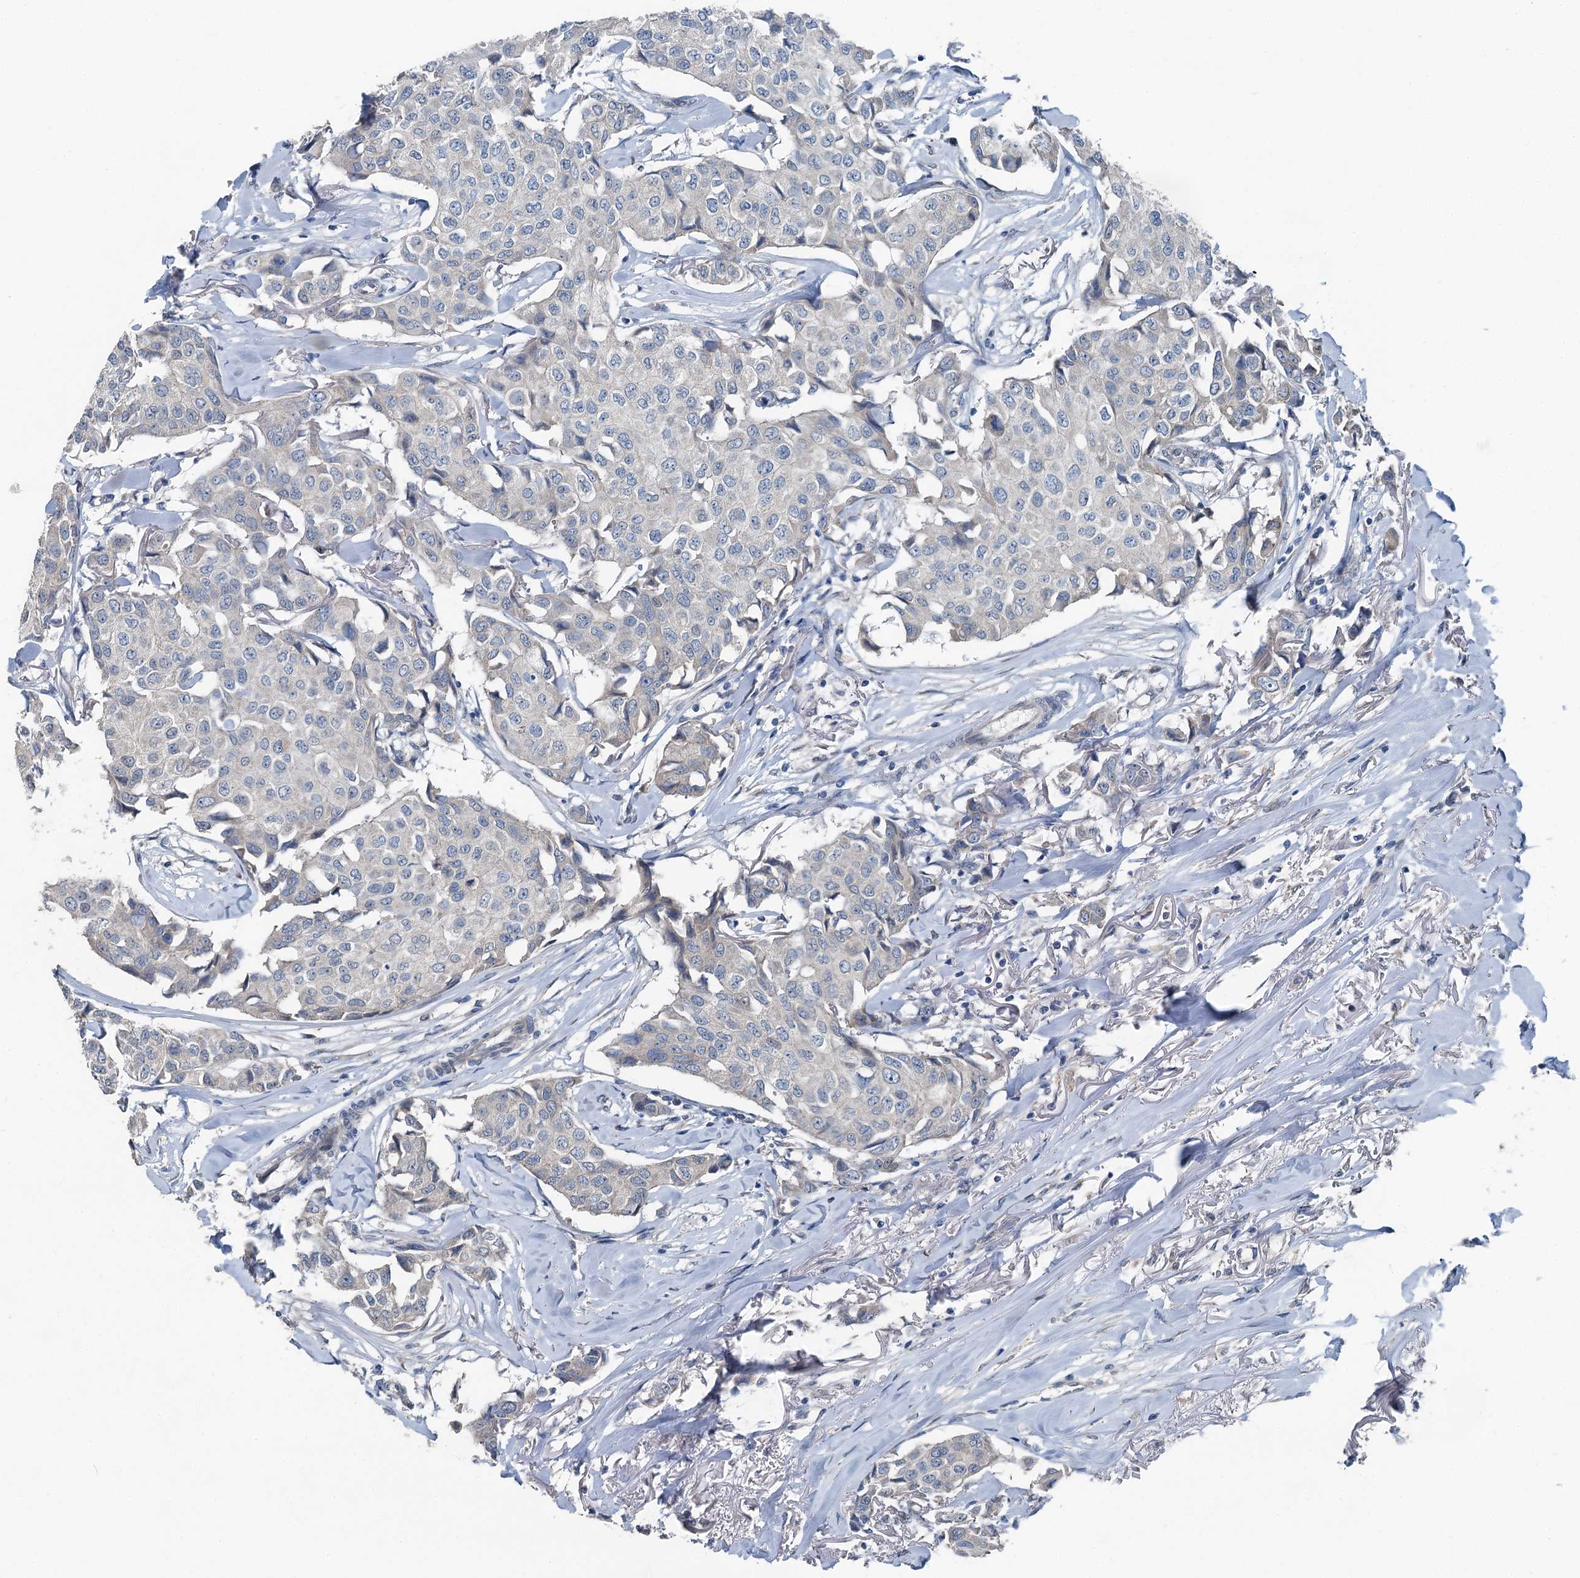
{"staining": {"intensity": "negative", "quantity": "none", "location": "none"}, "tissue": "breast cancer", "cell_type": "Tumor cells", "image_type": "cancer", "snomed": [{"axis": "morphology", "description": "Duct carcinoma"}, {"axis": "topography", "description": "Breast"}], "caption": "The histopathology image exhibits no staining of tumor cells in breast invasive ductal carcinoma.", "gene": "C6orf120", "patient": {"sex": "female", "age": 80}}